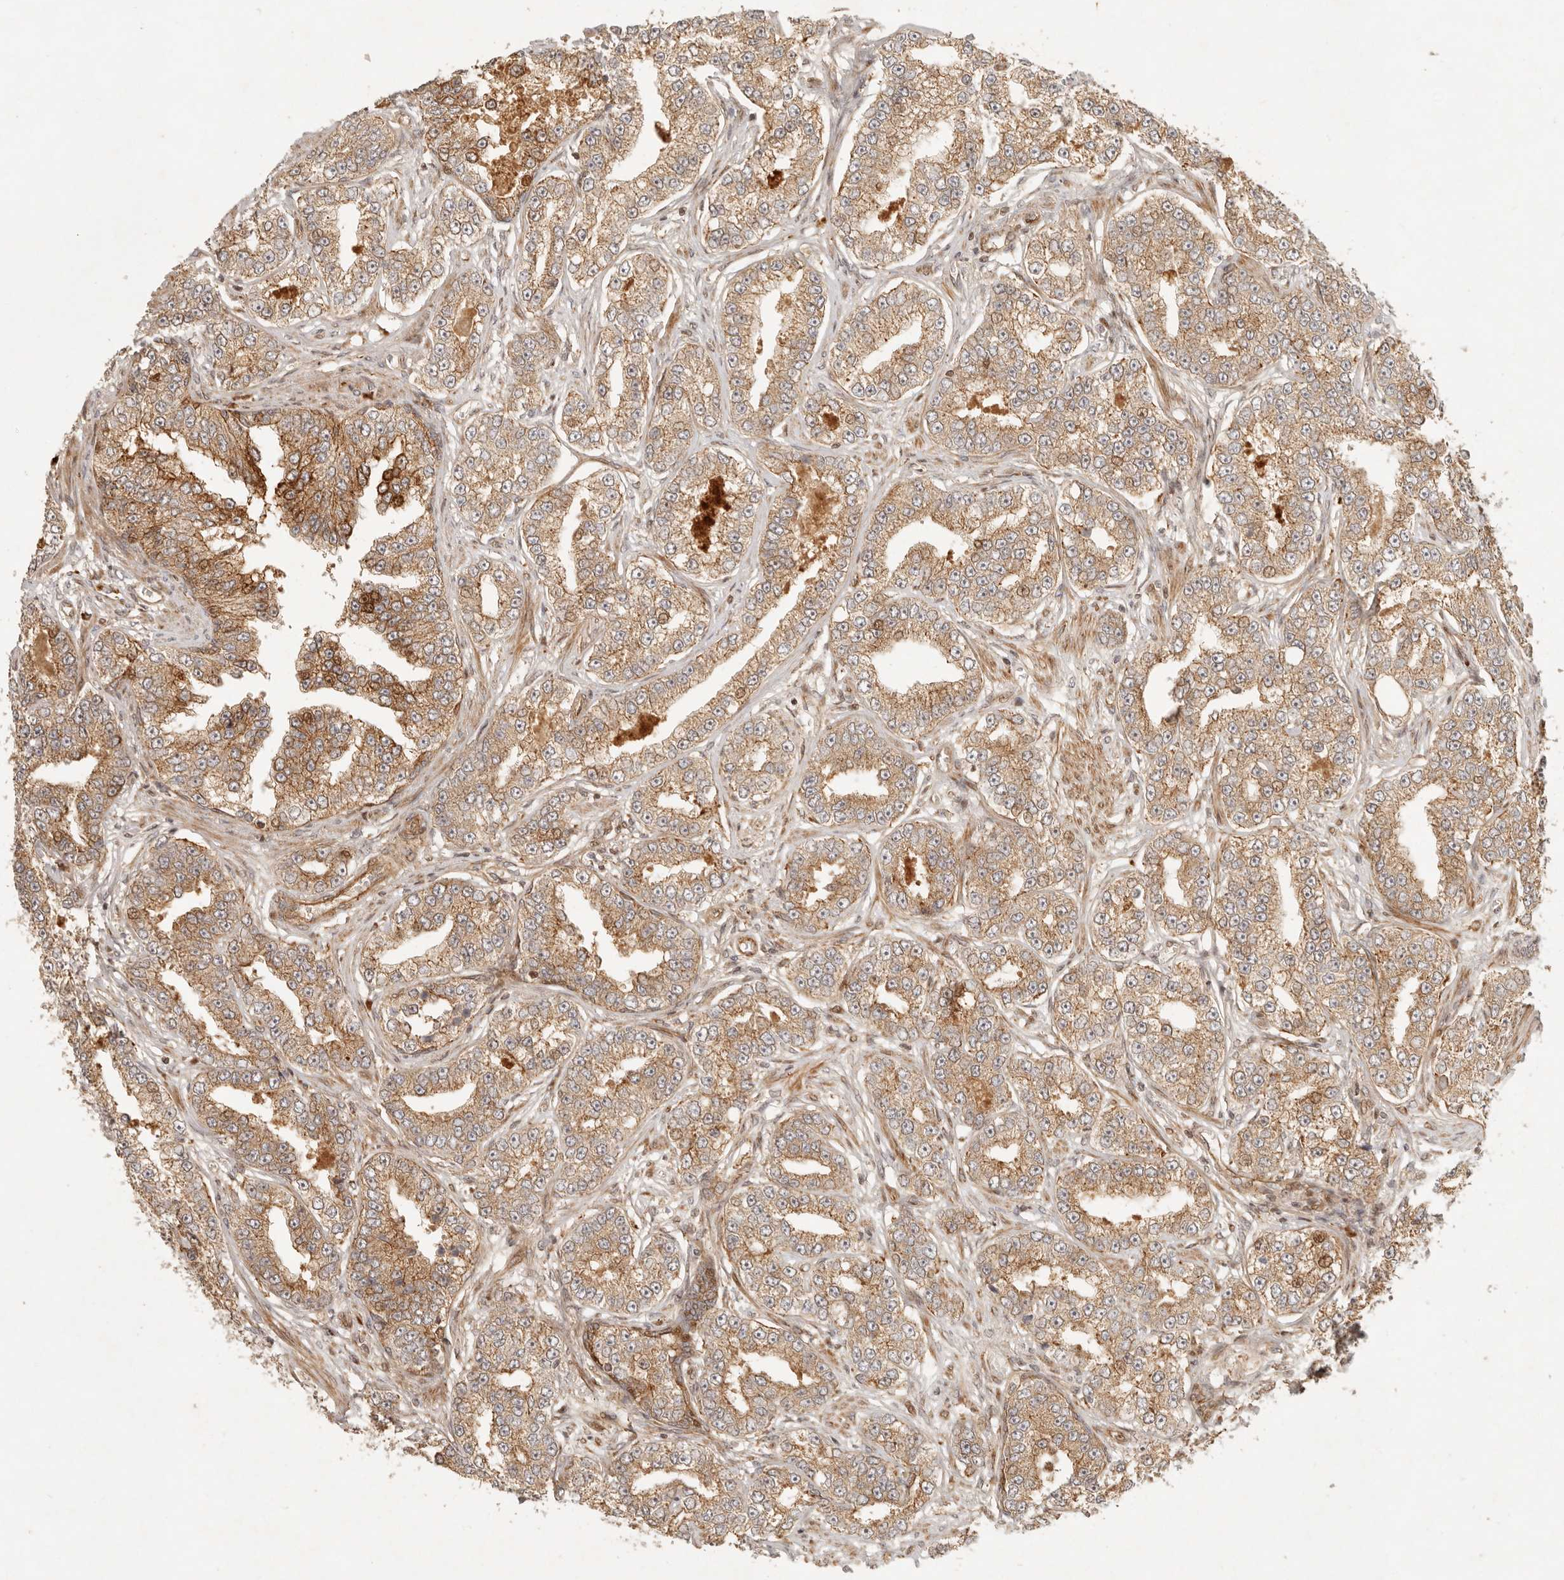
{"staining": {"intensity": "moderate", "quantity": ">75%", "location": "cytoplasmic/membranous"}, "tissue": "prostate cancer", "cell_type": "Tumor cells", "image_type": "cancer", "snomed": [{"axis": "morphology", "description": "Normal tissue, NOS"}, {"axis": "morphology", "description": "Adenocarcinoma, High grade"}, {"axis": "topography", "description": "Prostate"}], "caption": "Protein staining of prostate cancer (high-grade adenocarcinoma) tissue shows moderate cytoplasmic/membranous staining in about >75% of tumor cells. (DAB = brown stain, brightfield microscopy at high magnification).", "gene": "KLHL38", "patient": {"sex": "male", "age": 83}}